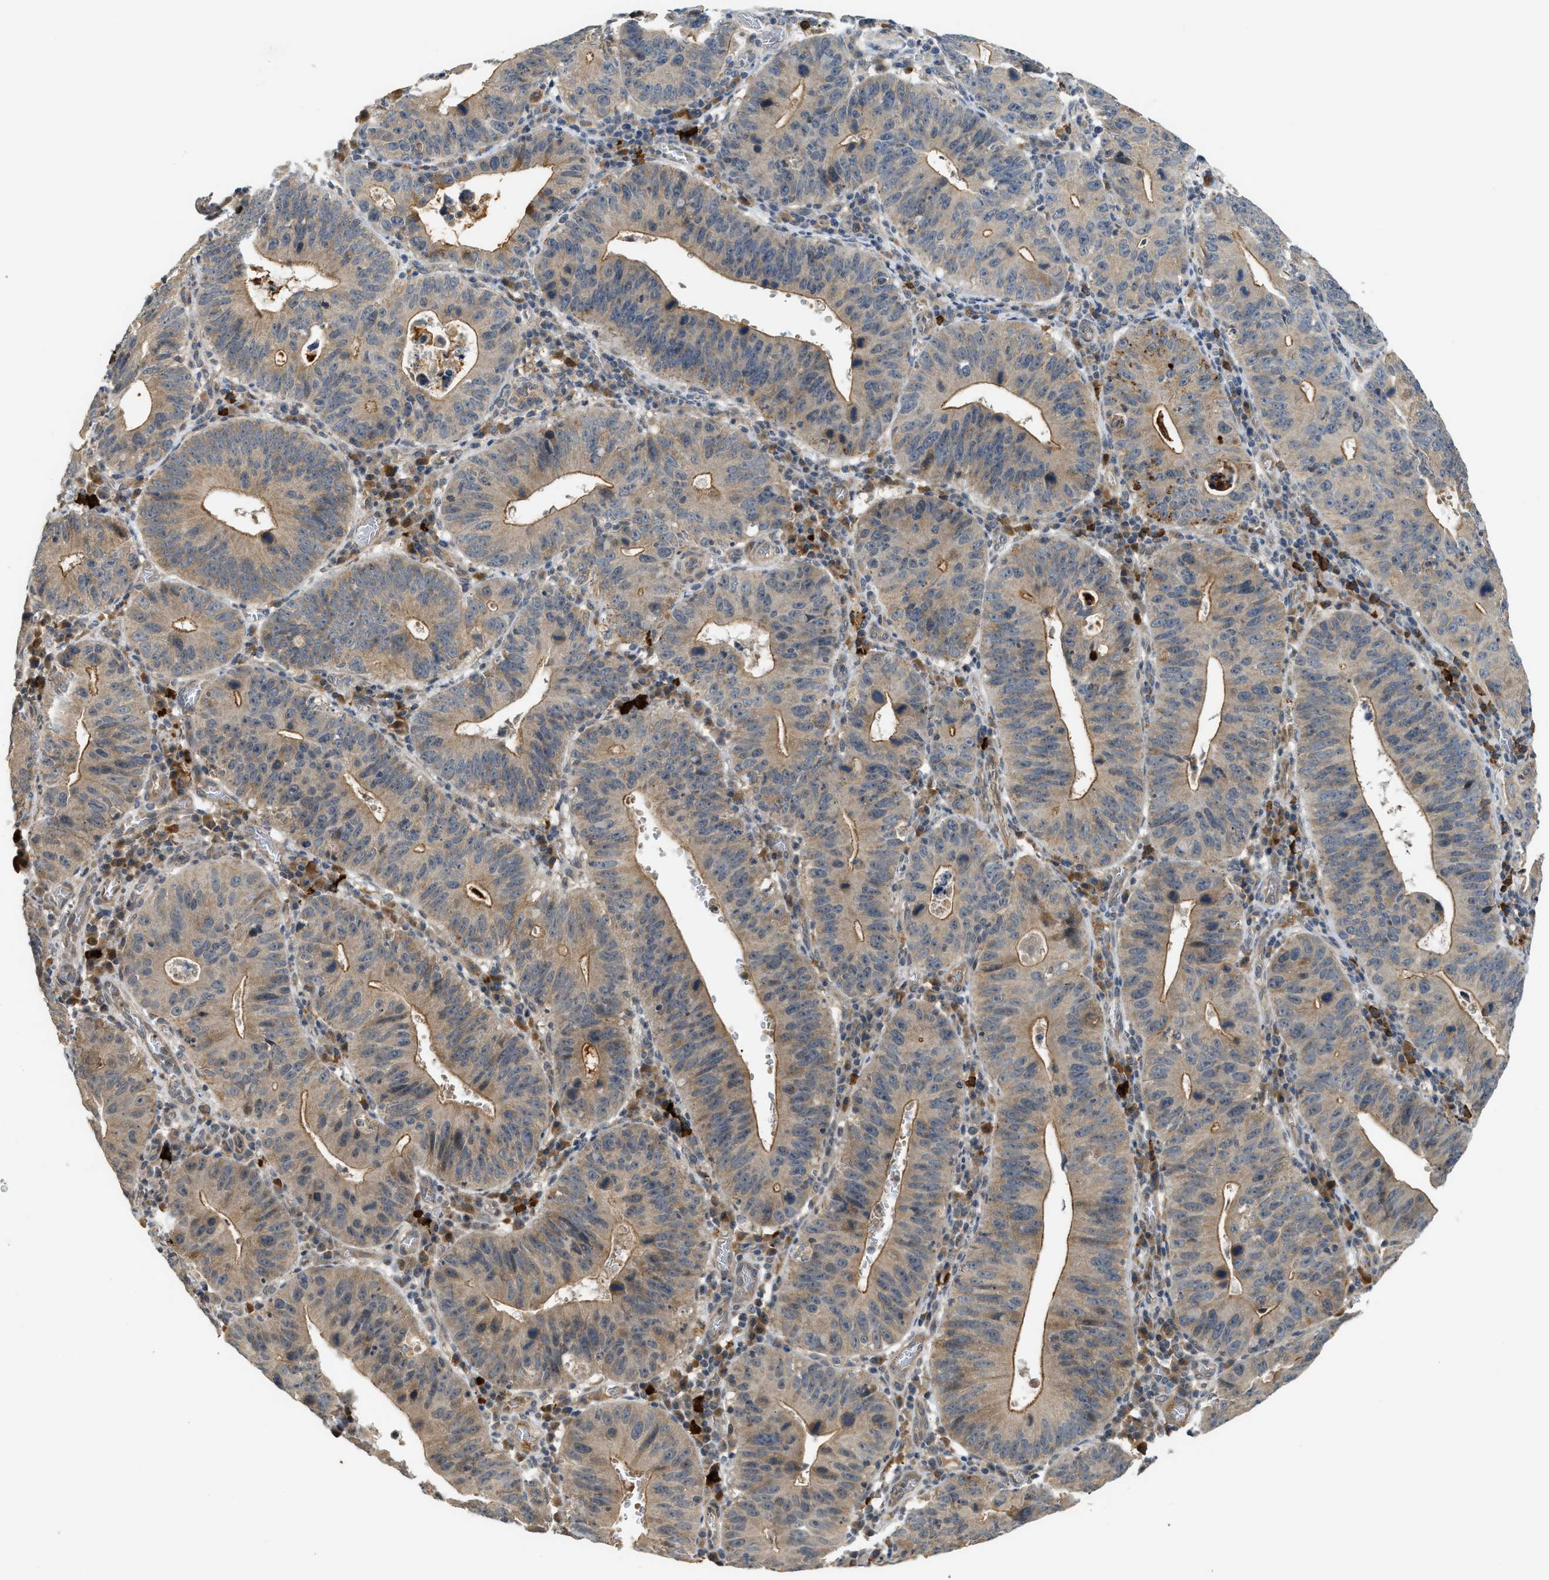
{"staining": {"intensity": "weak", "quantity": "25%-75%", "location": "cytoplasmic/membranous"}, "tissue": "stomach cancer", "cell_type": "Tumor cells", "image_type": "cancer", "snomed": [{"axis": "morphology", "description": "Adenocarcinoma, NOS"}, {"axis": "topography", "description": "Stomach"}], "caption": "Immunohistochemistry (IHC) photomicrograph of neoplastic tissue: human stomach cancer (adenocarcinoma) stained using immunohistochemistry exhibits low levels of weak protein expression localized specifically in the cytoplasmic/membranous of tumor cells, appearing as a cytoplasmic/membranous brown color.", "gene": "ADCY8", "patient": {"sex": "male", "age": 59}}